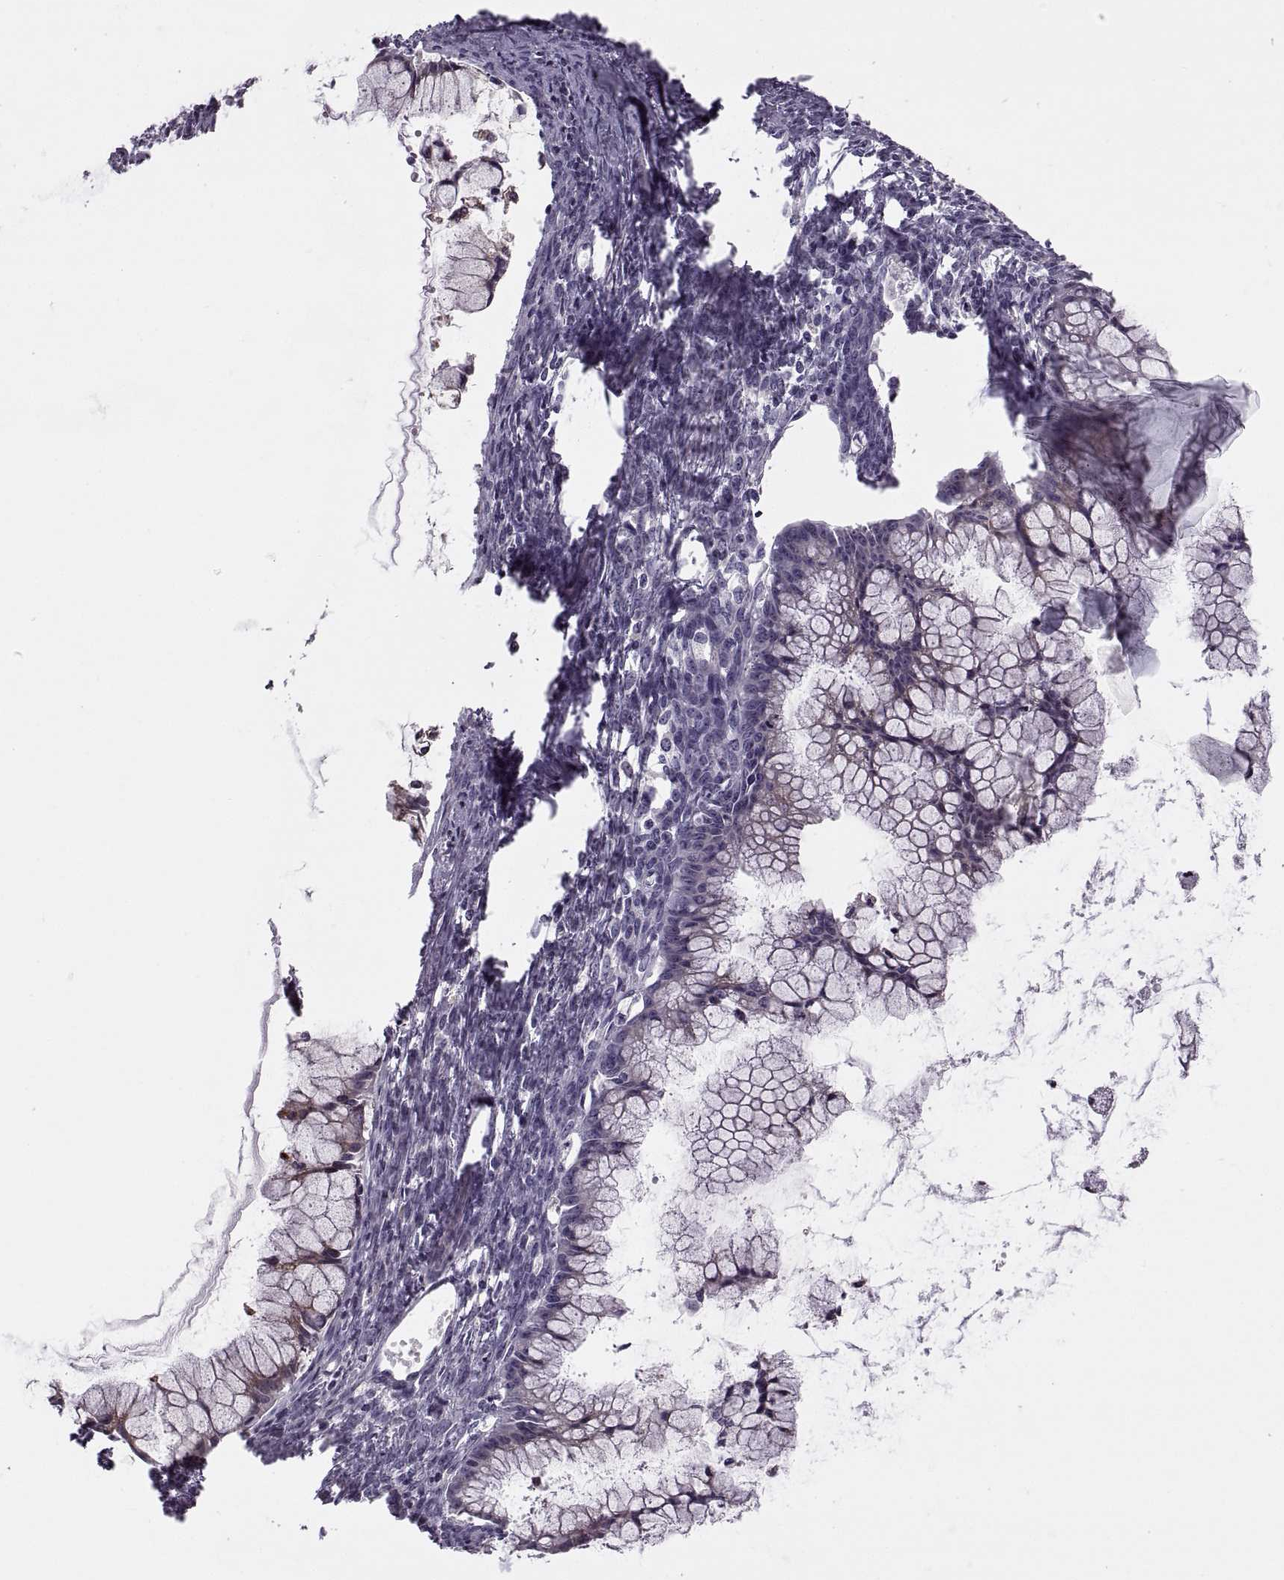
{"staining": {"intensity": "weak", "quantity": "<25%", "location": "cytoplasmic/membranous"}, "tissue": "ovarian cancer", "cell_type": "Tumor cells", "image_type": "cancer", "snomed": [{"axis": "morphology", "description": "Cystadenocarcinoma, mucinous, NOS"}, {"axis": "topography", "description": "Ovary"}], "caption": "Tumor cells are negative for brown protein staining in ovarian cancer. Nuclei are stained in blue.", "gene": "LETM2", "patient": {"sex": "female", "age": 41}}